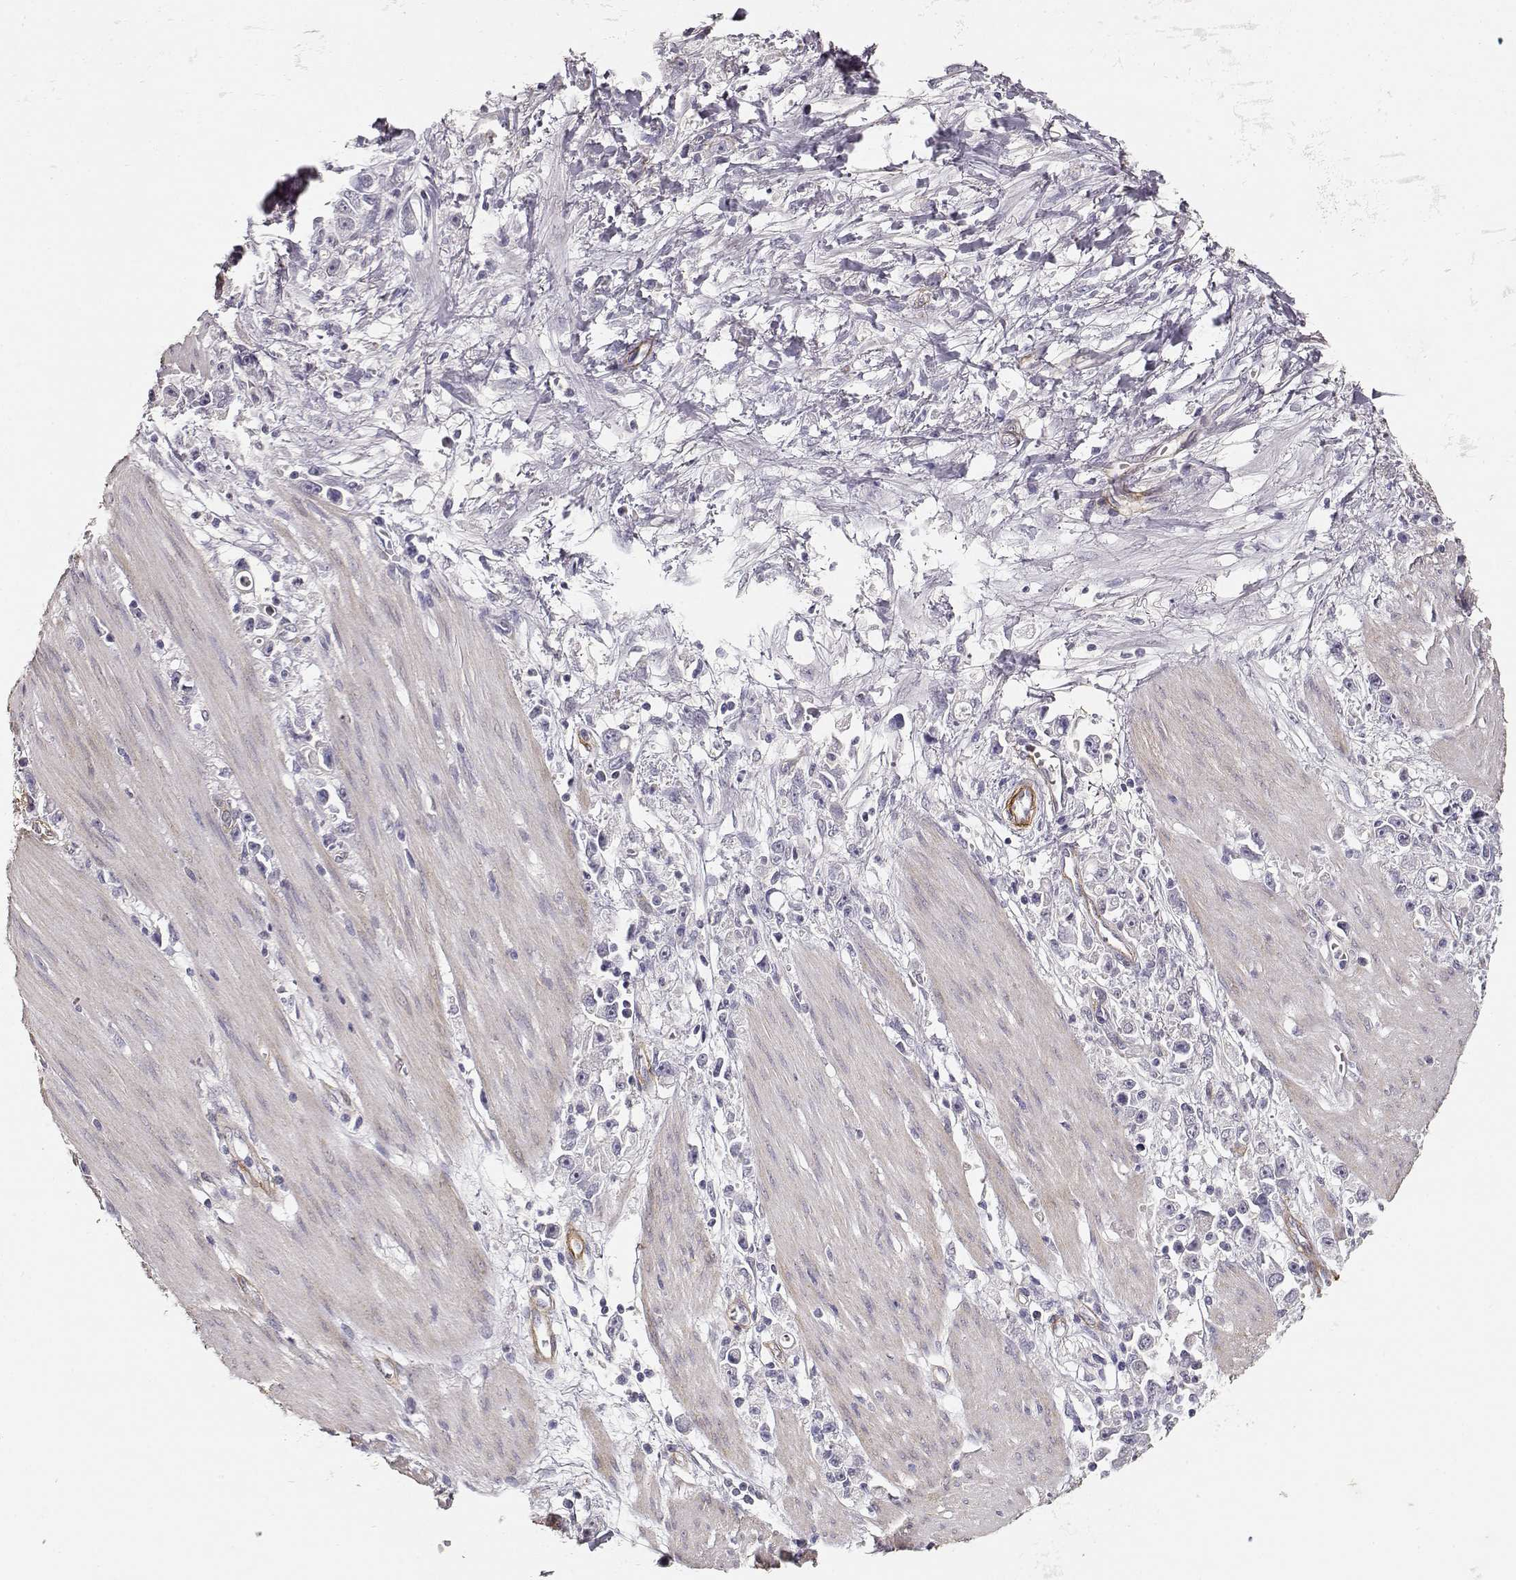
{"staining": {"intensity": "negative", "quantity": "none", "location": "none"}, "tissue": "stomach cancer", "cell_type": "Tumor cells", "image_type": "cancer", "snomed": [{"axis": "morphology", "description": "Adenocarcinoma, NOS"}, {"axis": "topography", "description": "Stomach"}], "caption": "Immunohistochemistry (IHC) micrograph of neoplastic tissue: human stomach adenocarcinoma stained with DAB displays no significant protein expression in tumor cells.", "gene": "LAMA5", "patient": {"sex": "female", "age": 59}}